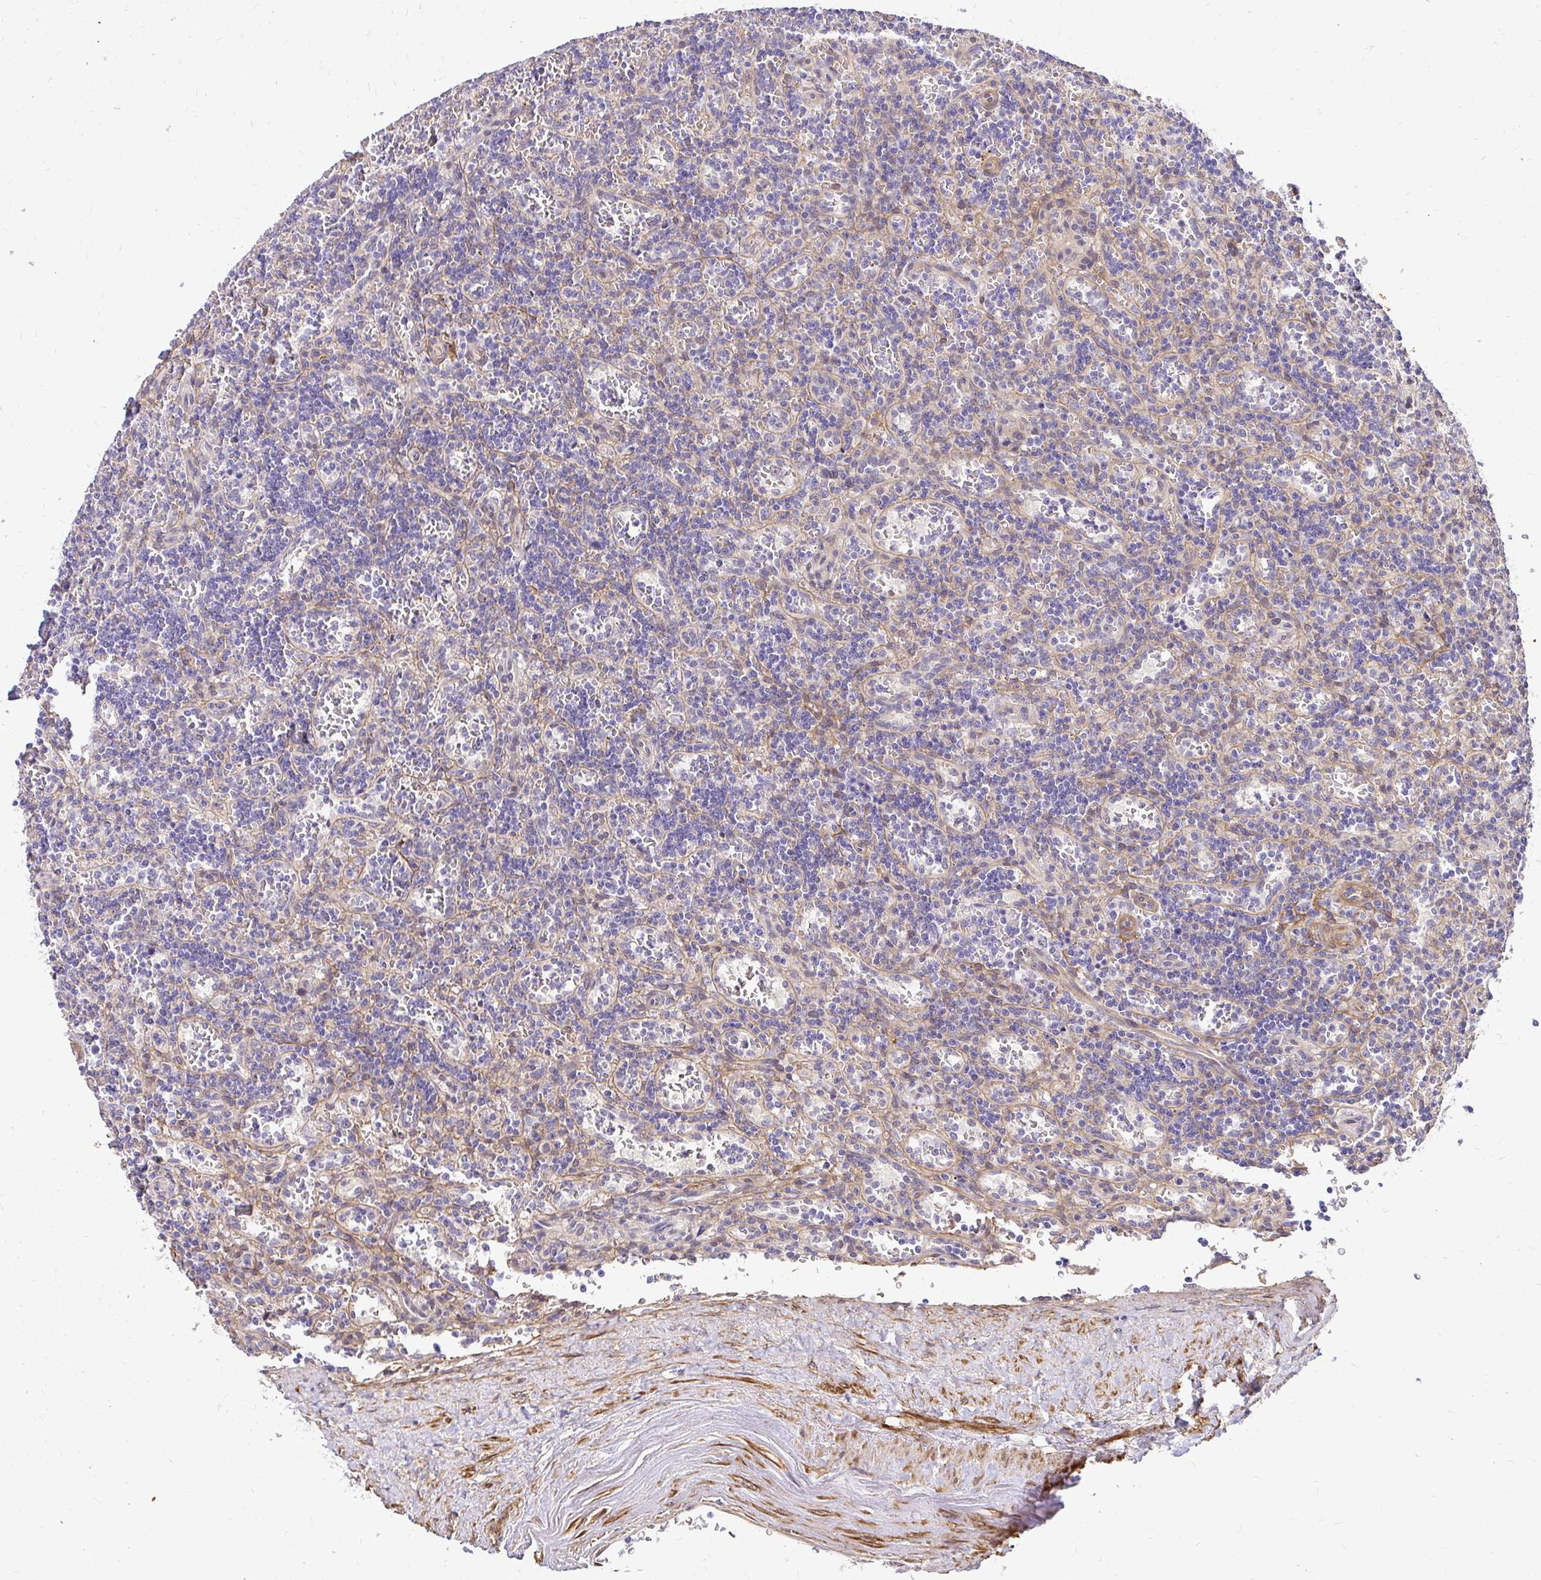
{"staining": {"intensity": "negative", "quantity": "none", "location": "none"}, "tissue": "lymphoma", "cell_type": "Tumor cells", "image_type": "cancer", "snomed": [{"axis": "morphology", "description": "Malignant lymphoma, non-Hodgkin's type, Low grade"}, {"axis": "topography", "description": "Spleen"}], "caption": "An immunohistochemistry photomicrograph of low-grade malignant lymphoma, non-Hodgkin's type is shown. There is no staining in tumor cells of low-grade malignant lymphoma, non-Hodgkin's type.", "gene": "YAP1", "patient": {"sex": "male", "age": 73}}